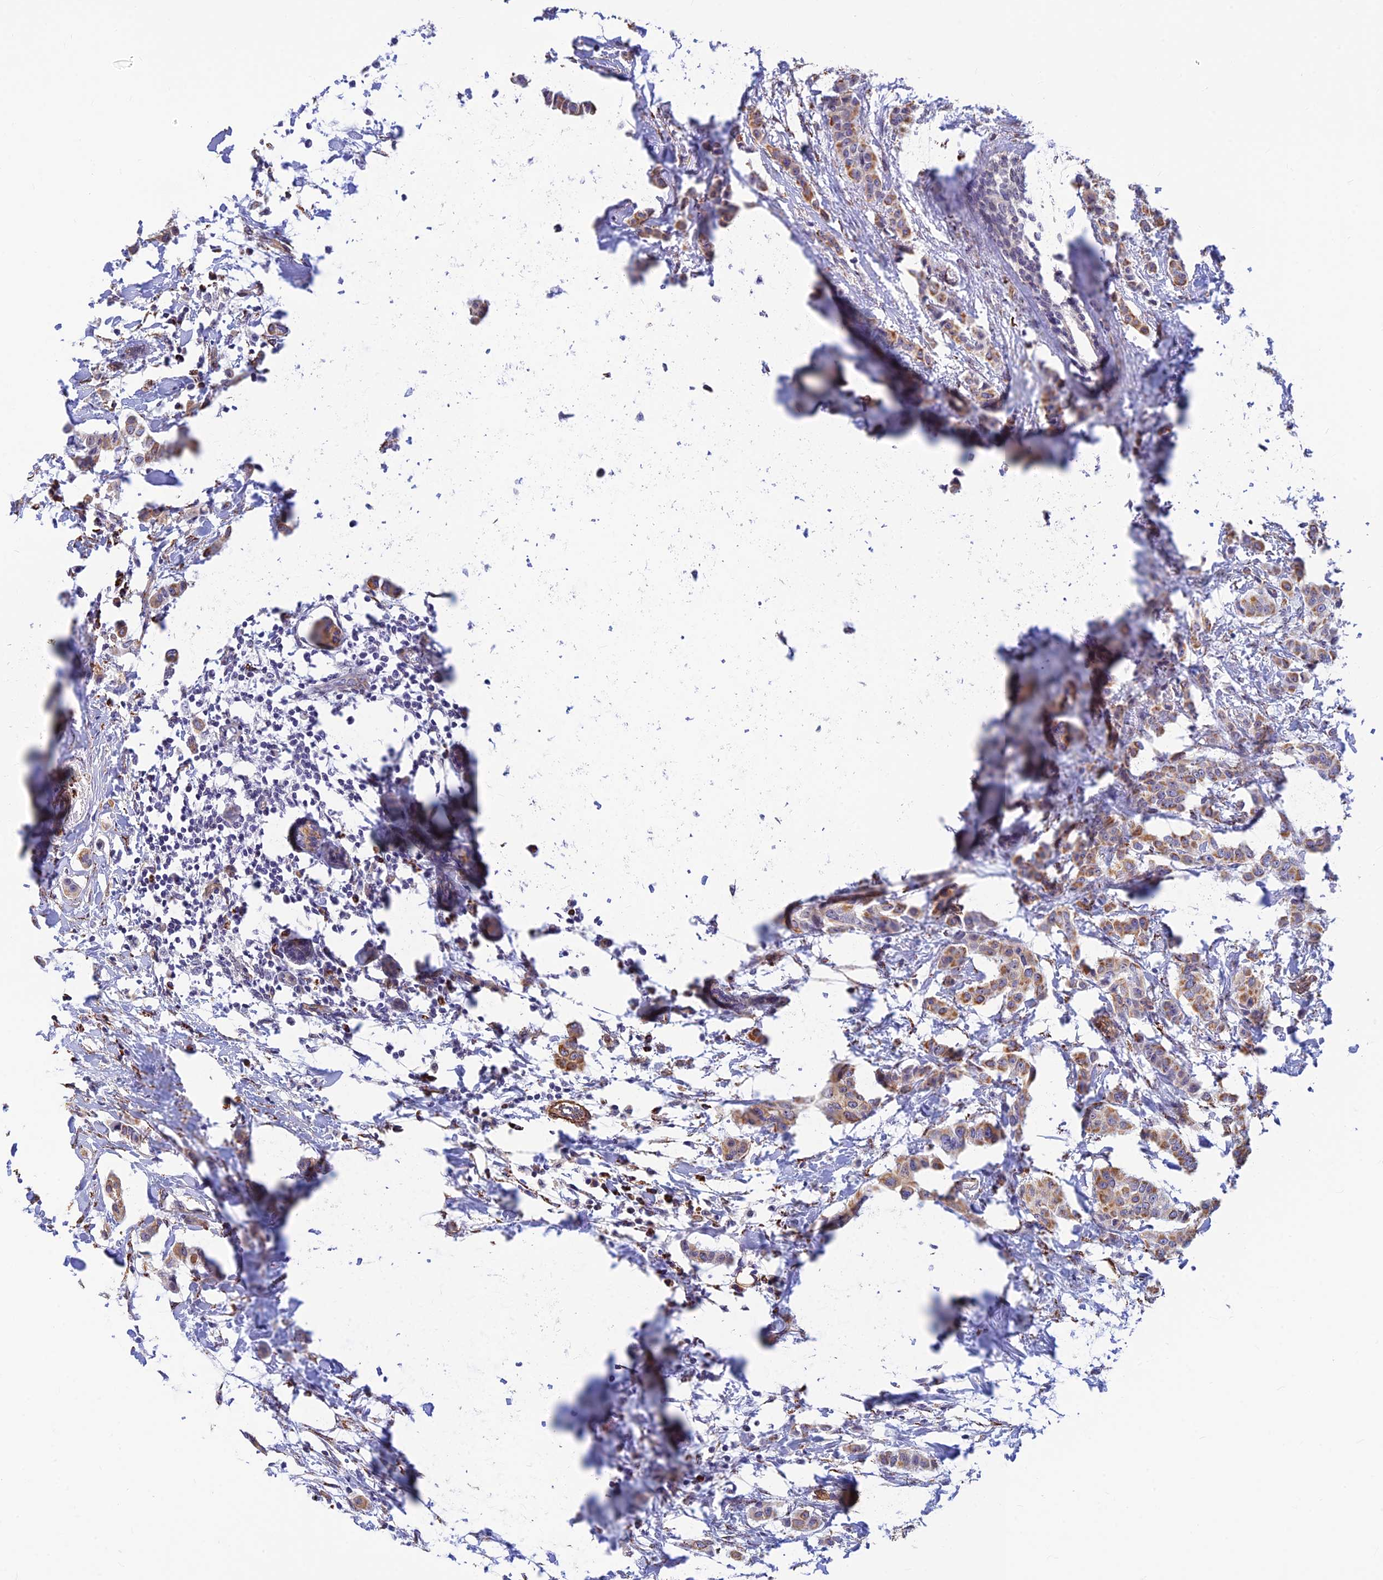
{"staining": {"intensity": "moderate", "quantity": "25%-75%", "location": "cytoplasmic/membranous"}, "tissue": "breast cancer", "cell_type": "Tumor cells", "image_type": "cancer", "snomed": [{"axis": "morphology", "description": "Duct carcinoma"}, {"axis": "topography", "description": "Breast"}], "caption": "The image shows staining of invasive ductal carcinoma (breast), revealing moderate cytoplasmic/membranous protein staining (brown color) within tumor cells.", "gene": "ALDH1L2", "patient": {"sex": "female", "age": 40}}